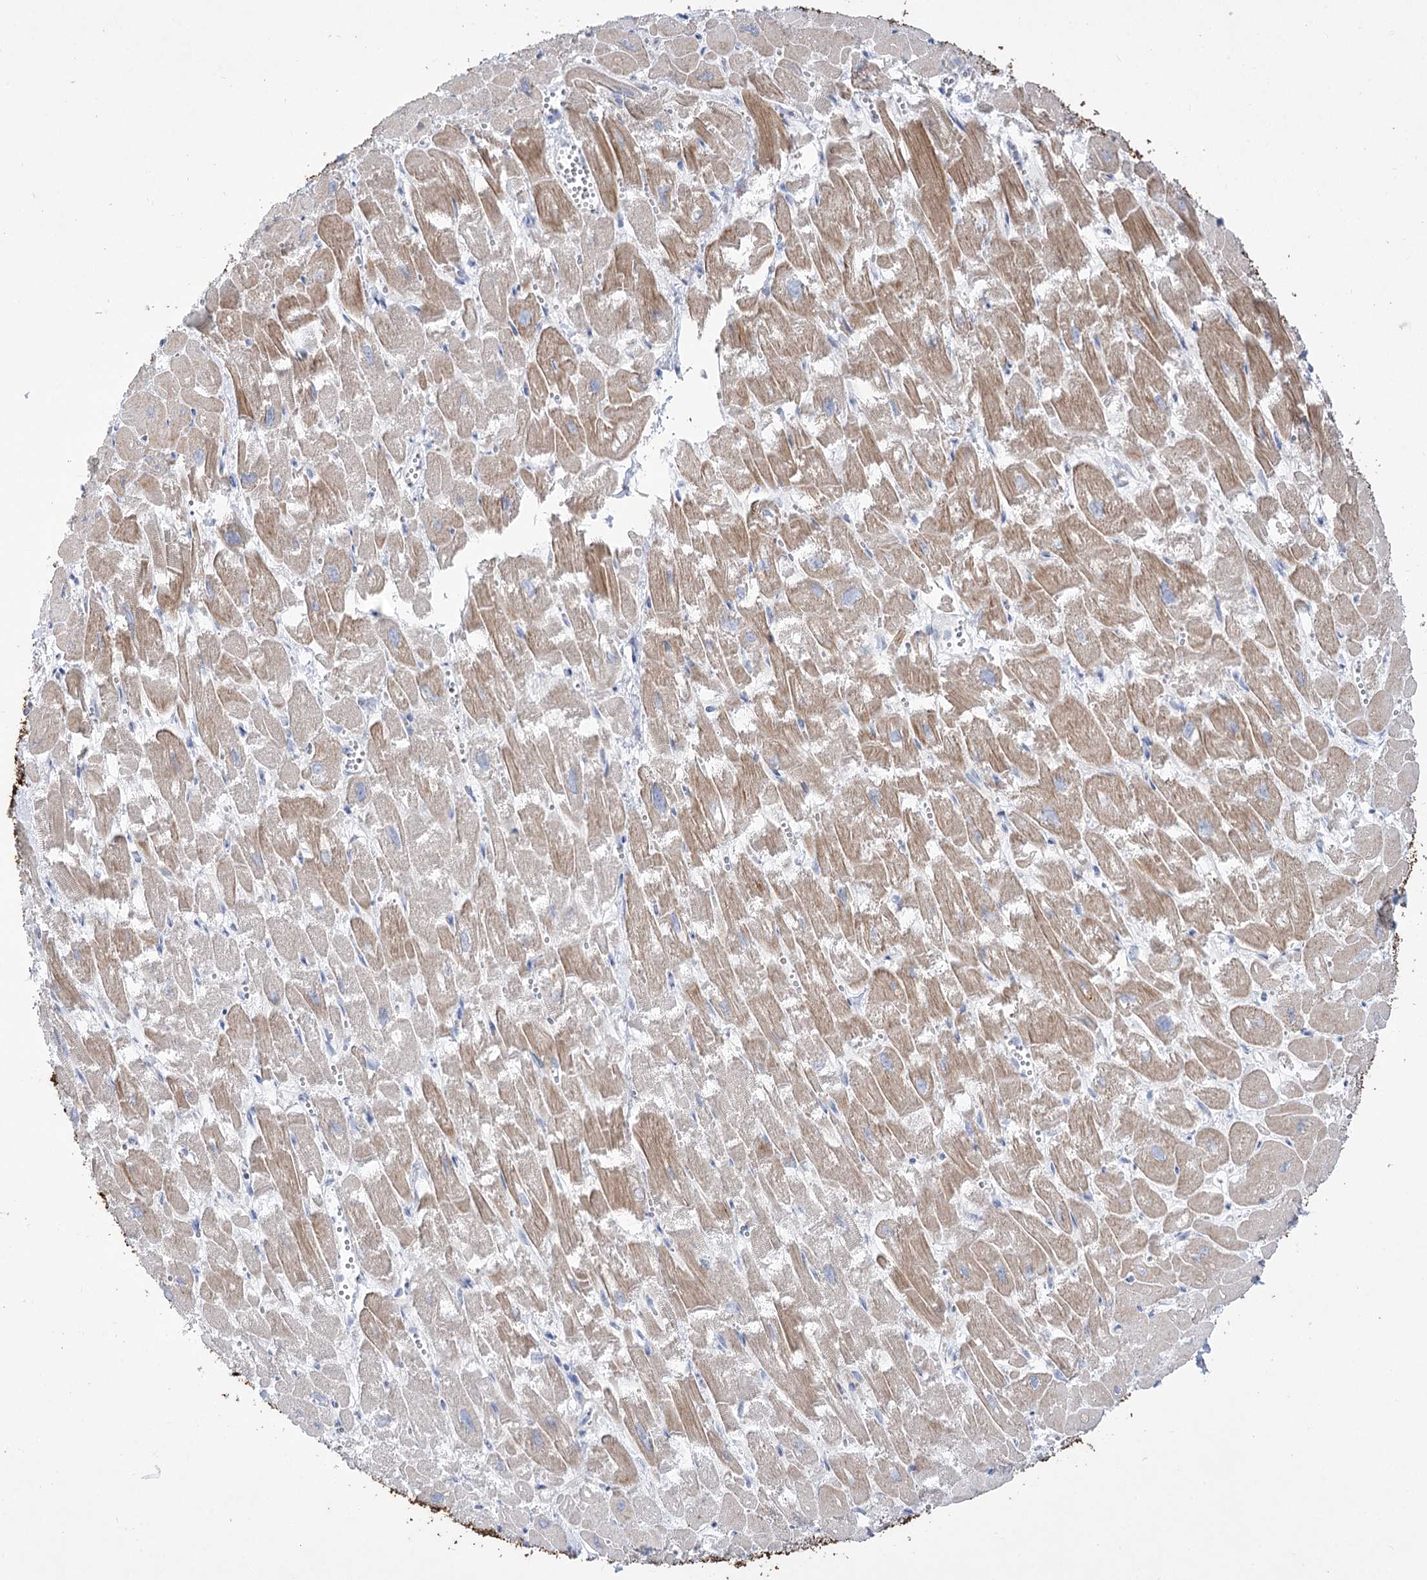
{"staining": {"intensity": "moderate", "quantity": "<25%", "location": "cytoplasmic/membranous"}, "tissue": "heart muscle", "cell_type": "Cardiomyocytes", "image_type": "normal", "snomed": [{"axis": "morphology", "description": "Normal tissue, NOS"}, {"axis": "topography", "description": "Heart"}], "caption": "Human heart muscle stained with a brown dye displays moderate cytoplasmic/membranous positive positivity in about <25% of cardiomyocytes.", "gene": "HELT", "patient": {"sex": "male", "age": 54}}